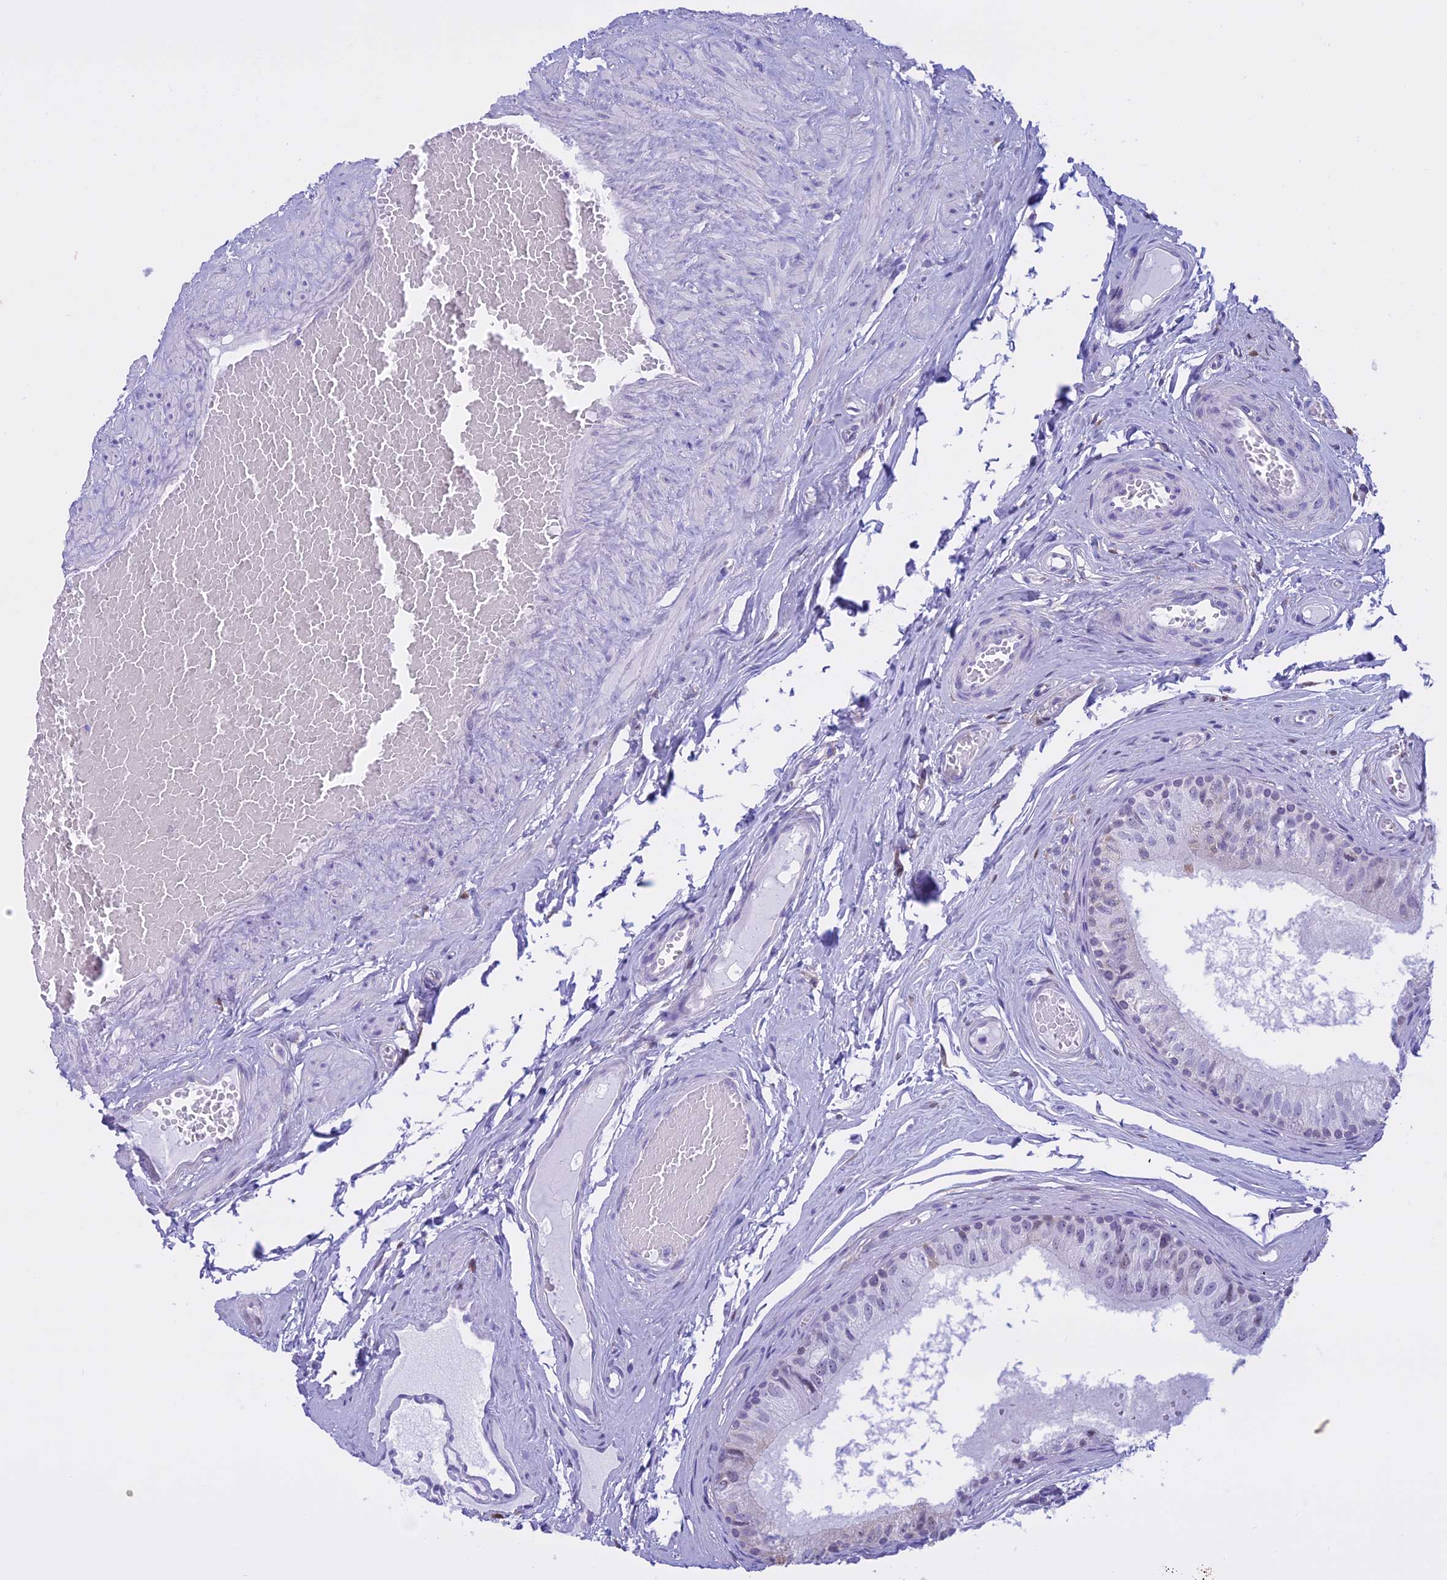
{"staining": {"intensity": "negative", "quantity": "none", "location": "none"}, "tissue": "epididymis", "cell_type": "Glandular cells", "image_type": "normal", "snomed": [{"axis": "morphology", "description": "Normal tissue, NOS"}, {"axis": "topography", "description": "Epididymis"}], "caption": "This is an IHC histopathology image of benign human epididymis. There is no expression in glandular cells.", "gene": "LHFPL2", "patient": {"sex": "male", "age": 79}}